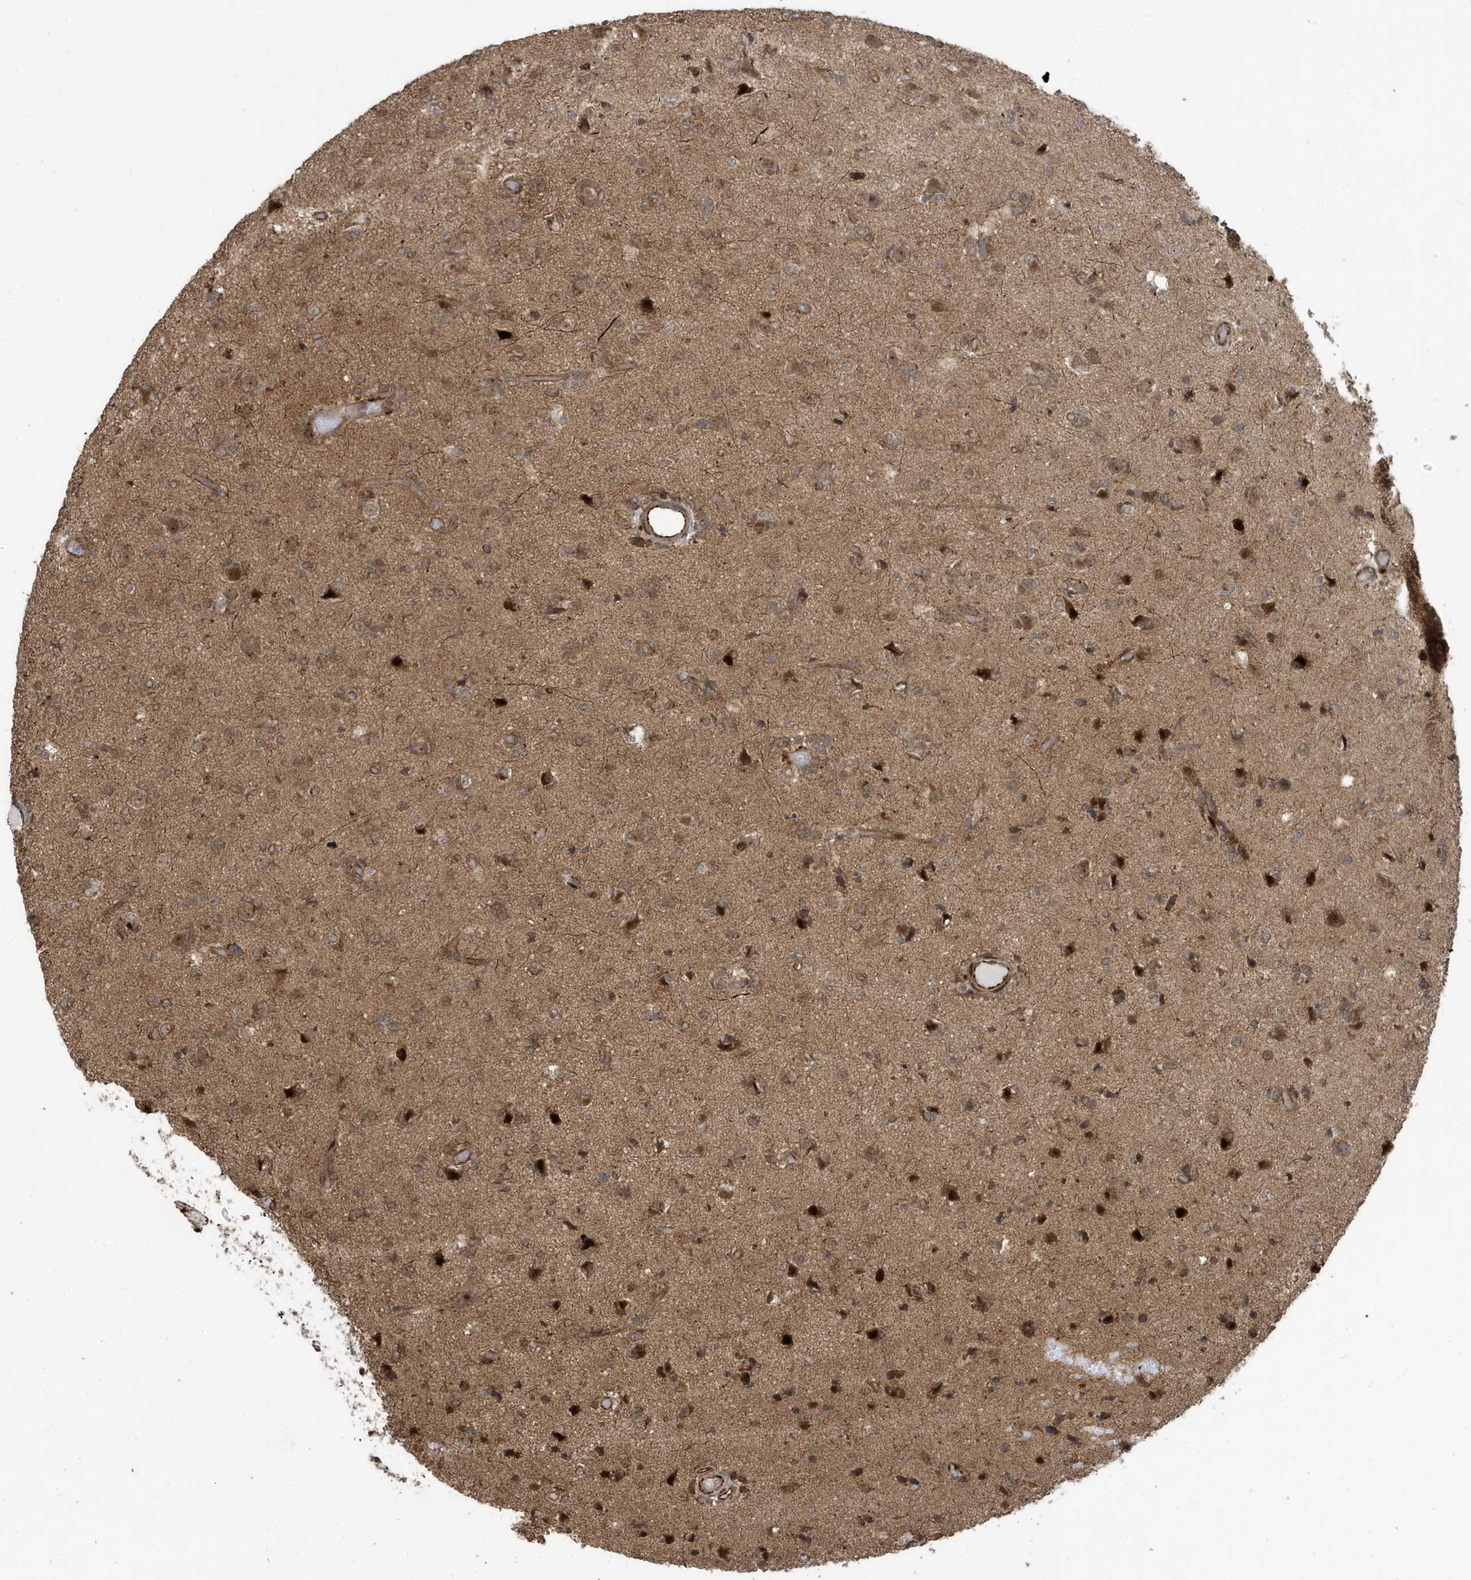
{"staining": {"intensity": "weak", "quantity": "25%-75%", "location": "cytoplasmic/membranous"}, "tissue": "glioma", "cell_type": "Tumor cells", "image_type": "cancer", "snomed": [{"axis": "morphology", "description": "Glioma, malignant, High grade"}, {"axis": "topography", "description": "Brain"}], "caption": "Protein analysis of malignant glioma (high-grade) tissue exhibits weak cytoplasmic/membranous staining in approximately 25%-75% of tumor cells.", "gene": "FAM9B", "patient": {"sex": "female", "age": 59}}